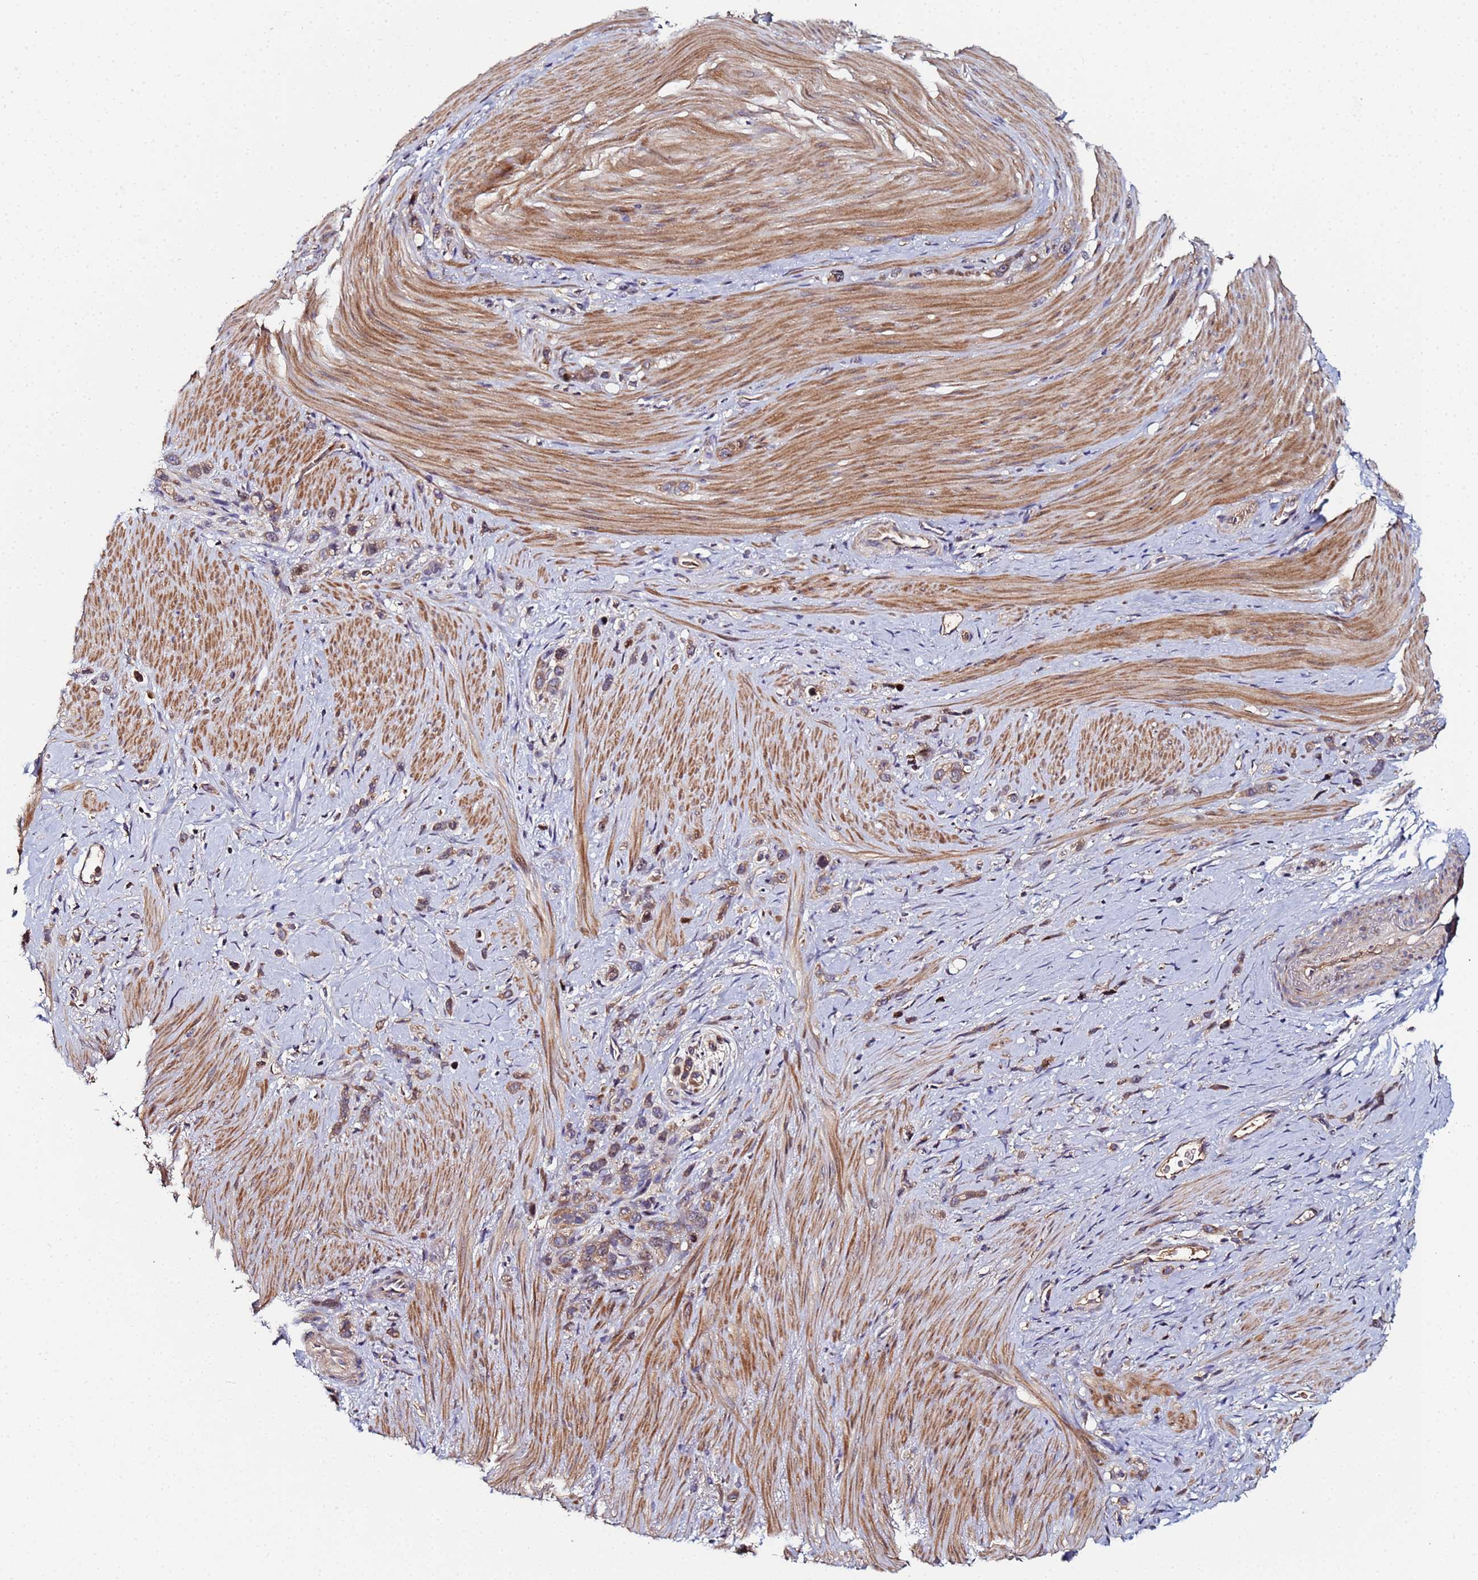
{"staining": {"intensity": "moderate", "quantity": ">75%", "location": "cytoplasmic/membranous"}, "tissue": "stomach cancer", "cell_type": "Tumor cells", "image_type": "cancer", "snomed": [{"axis": "morphology", "description": "Adenocarcinoma, NOS"}, {"axis": "topography", "description": "Stomach"}], "caption": "Human stomach cancer stained with a brown dye demonstrates moderate cytoplasmic/membranous positive staining in about >75% of tumor cells.", "gene": "OSER1", "patient": {"sex": "female", "age": 65}}